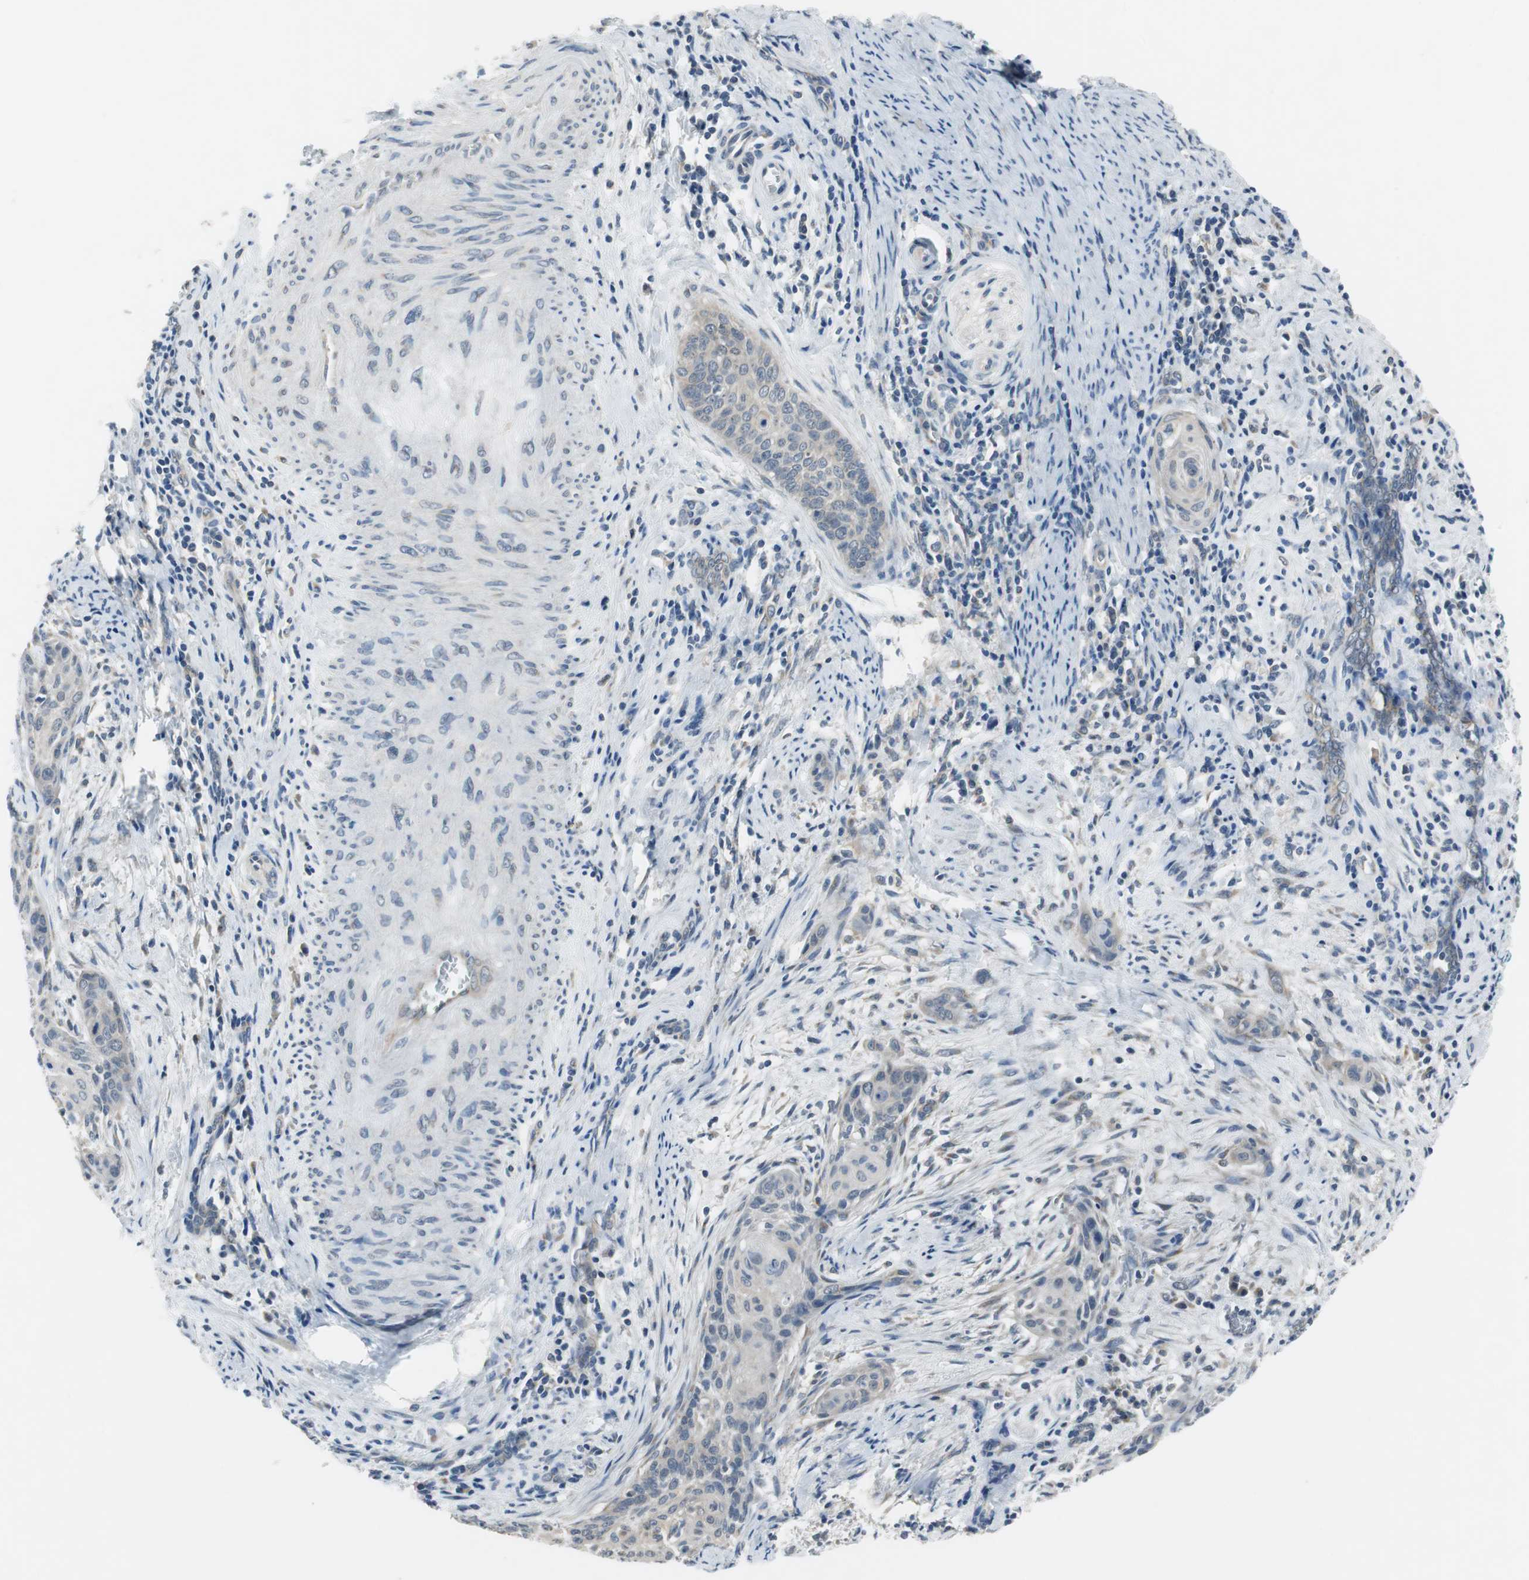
{"staining": {"intensity": "weak", "quantity": ">75%", "location": "cytoplasmic/membranous"}, "tissue": "cervical cancer", "cell_type": "Tumor cells", "image_type": "cancer", "snomed": [{"axis": "morphology", "description": "Squamous cell carcinoma, NOS"}, {"axis": "topography", "description": "Cervix"}], "caption": "Weak cytoplasmic/membranous expression is identified in about >75% of tumor cells in cervical cancer (squamous cell carcinoma).", "gene": "PLAA", "patient": {"sex": "female", "age": 33}}